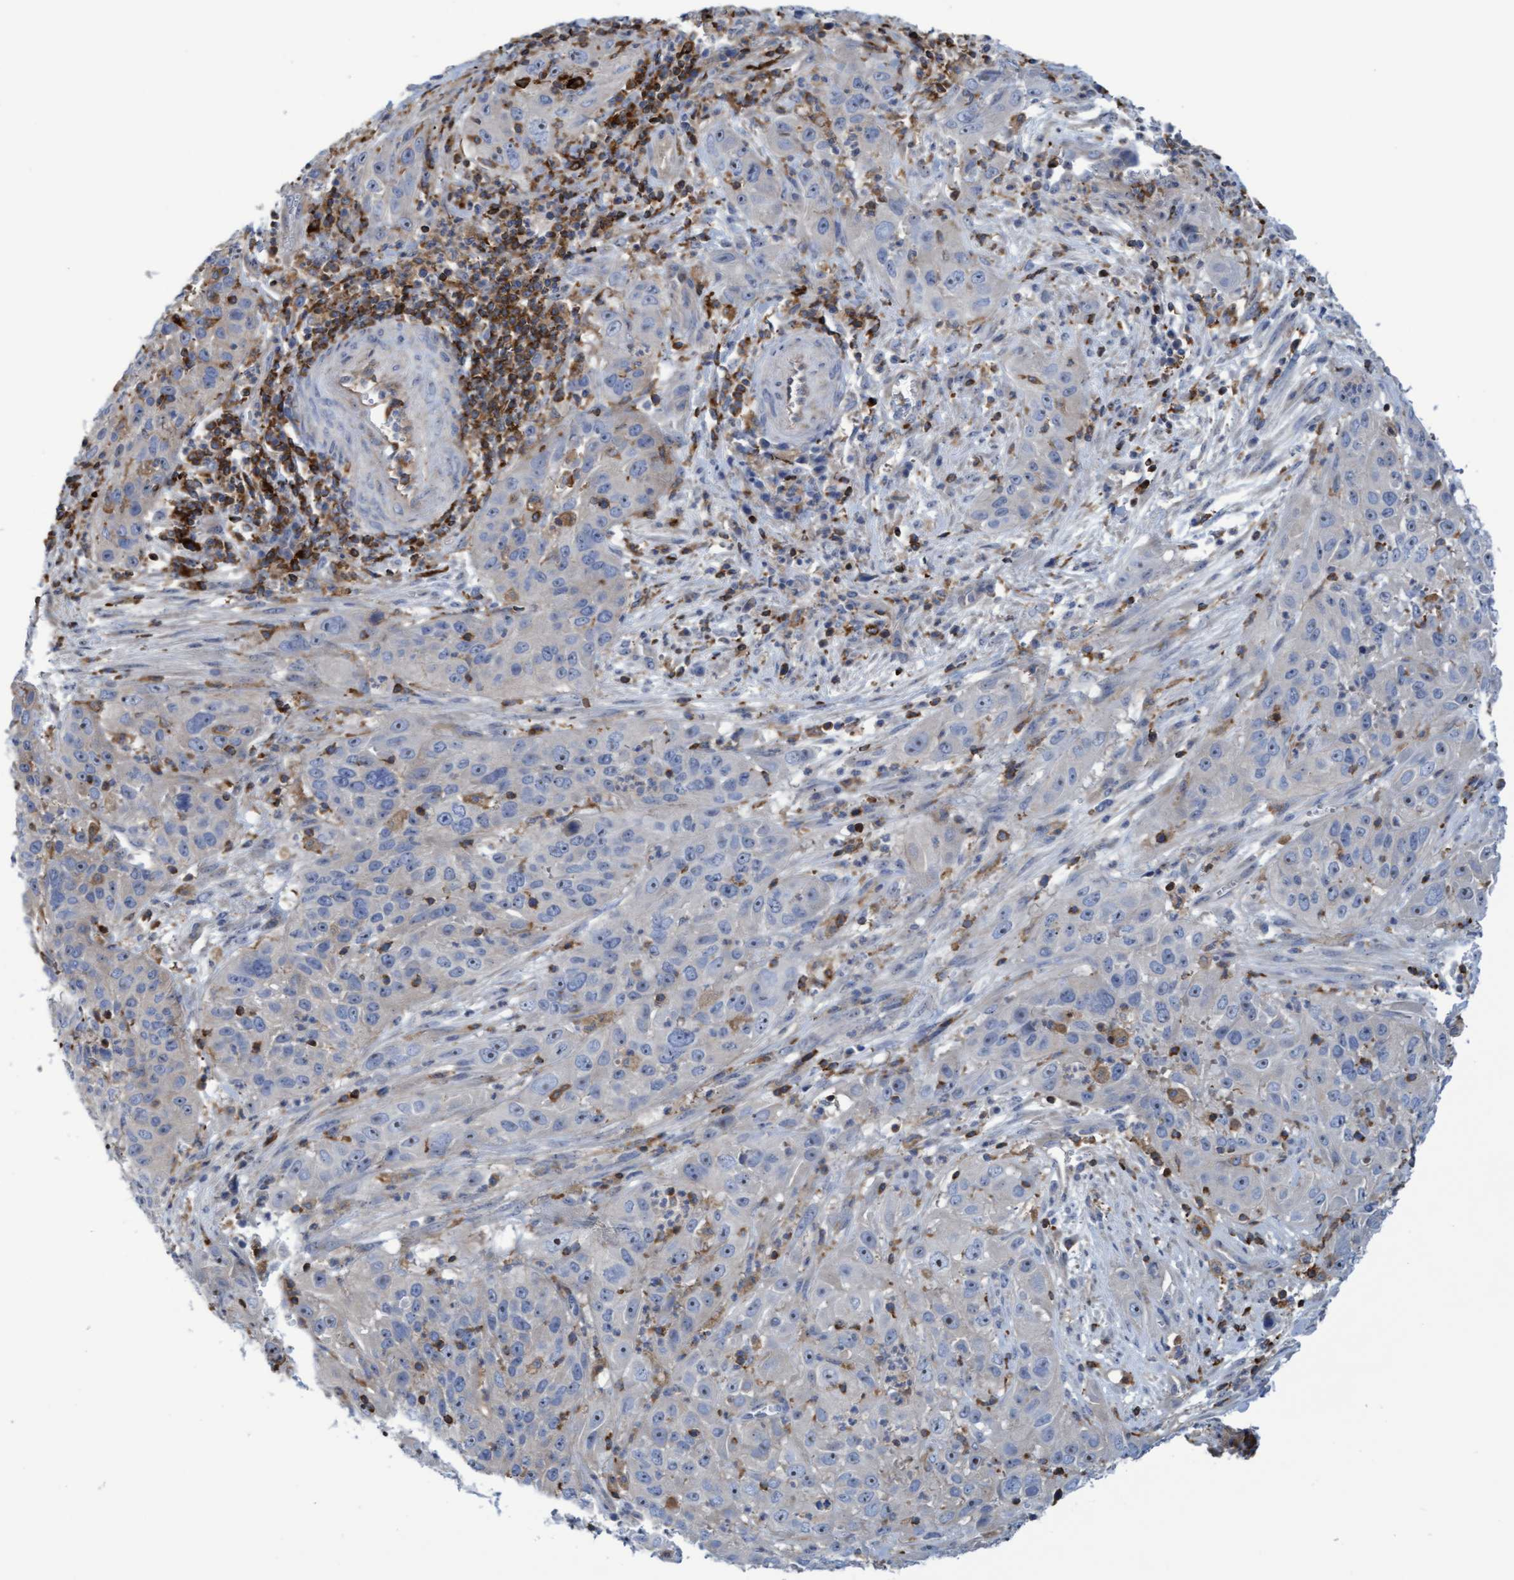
{"staining": {"intensity": "negative", "quantity": "none", "location": "none"}, "tissue": "cervical cancer", "cell_type": "Tumor cells", "image_type": "cancer", "snomed": [{"axis": "morphology", "description": "Squamous cell carcinoma, NOS"}, {"axis": "topography", "description": "Cervix"}], "caption": "This histopathology image is of squamous cell carcinoma (cervical) stained with immunohistochemistry to label a protein in brown with the nuclei are counter-stained blue. There is no staining in tumor cells.", "gene": "FNBP1", "patient": {"sex": "female", "age": 32}}